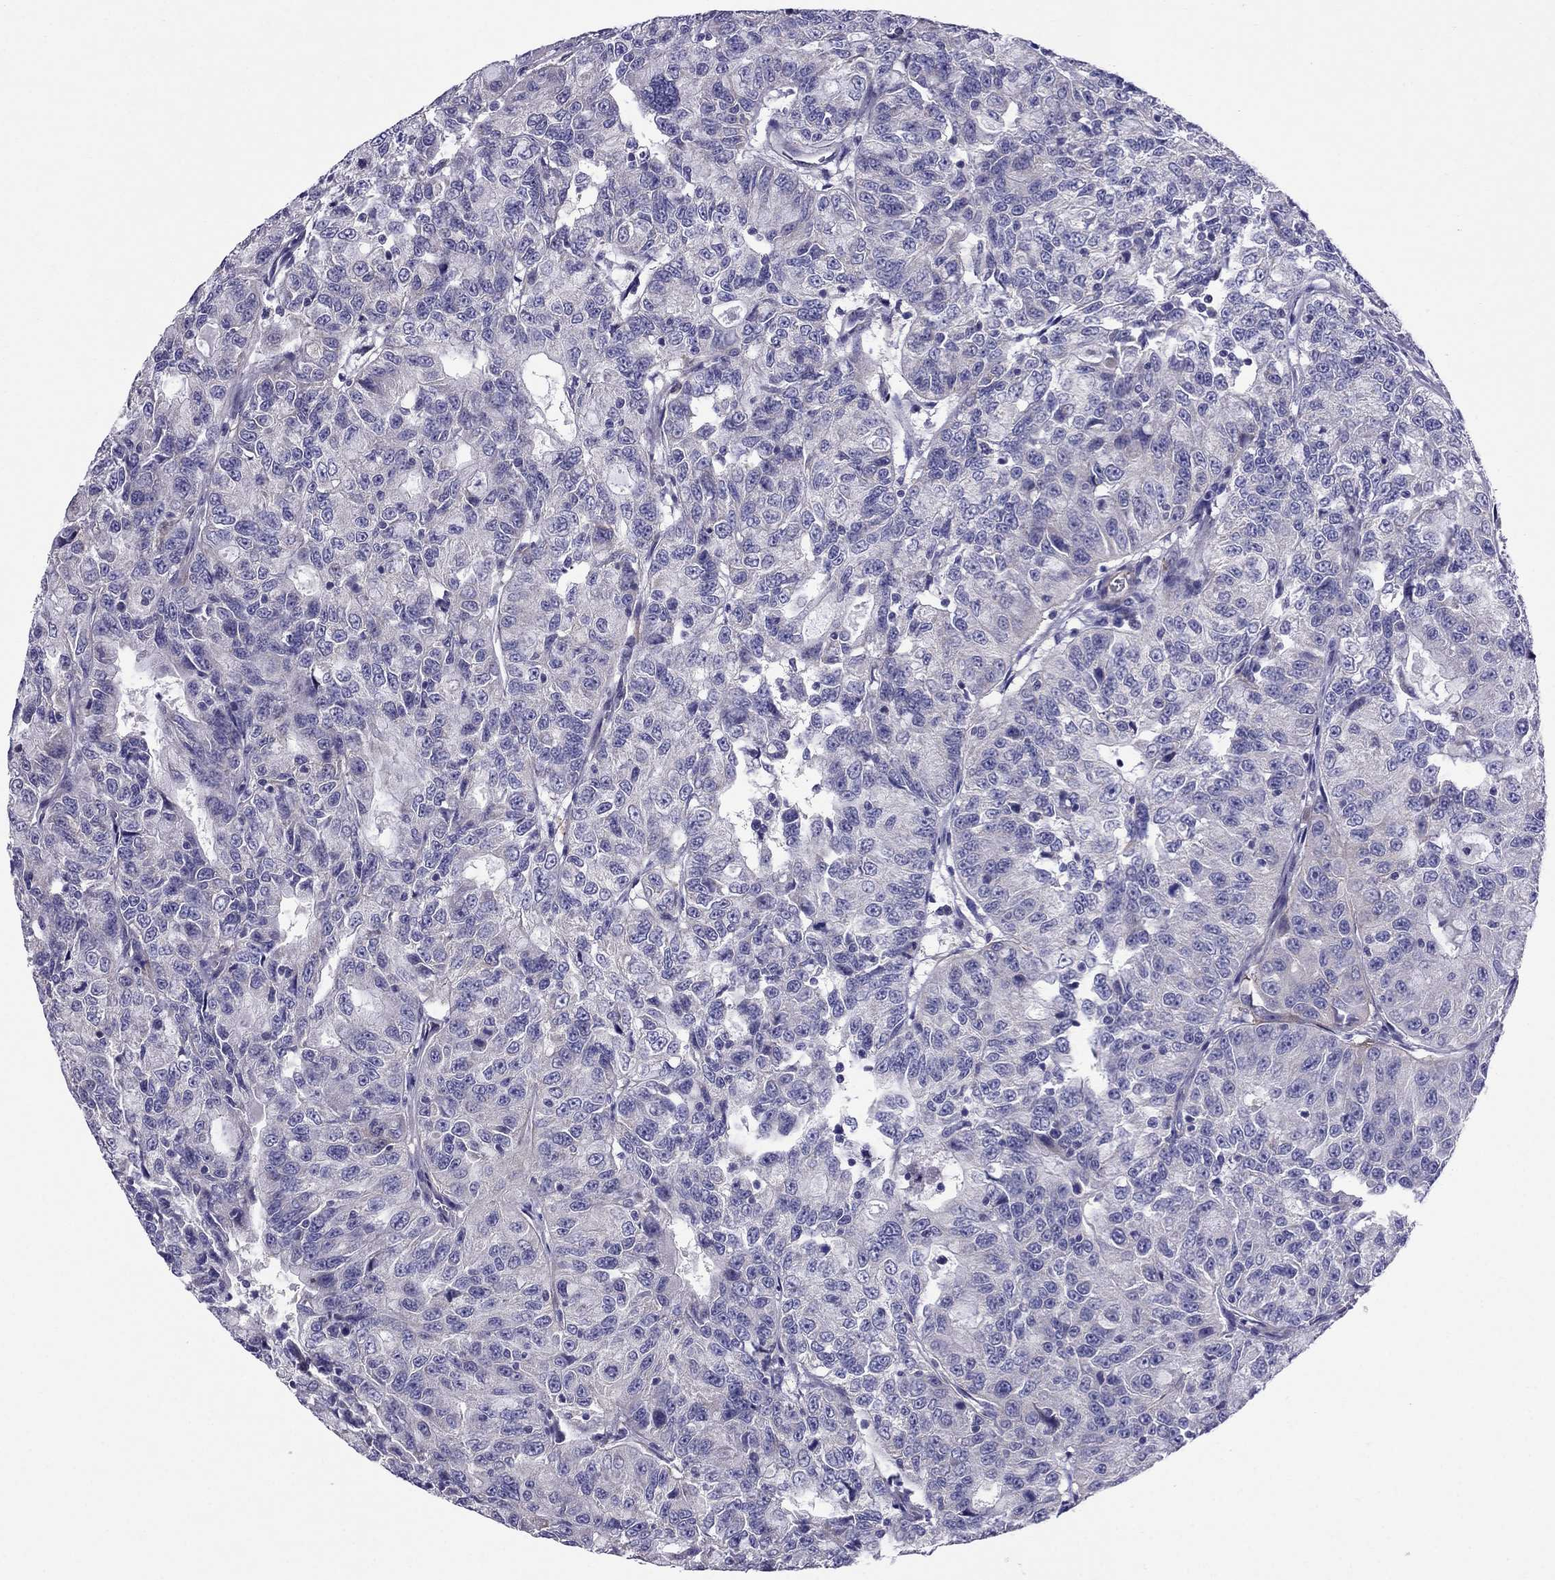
{"staining": {"intensity": "negative", "quantity": "none", "location": "none"}, "tissue": "urothelial cancer", "cell_type": "Tumor cells", "image_type": "cancer", "snomed": [{"axis": "morphology", "description": "Urothelial carcinoma, NOS"}, {"axis": "morphology", "description": "Urothelial carcinoma, High grade"}, {"axis": "topography", "description": "Urinary bladder"}], "caption": "Protein analysis of transitional cell carcinoma reveals no significant staining in tumor cells.", "gene": "GPR50", "patient": {"sex": "female", "age": 73}}